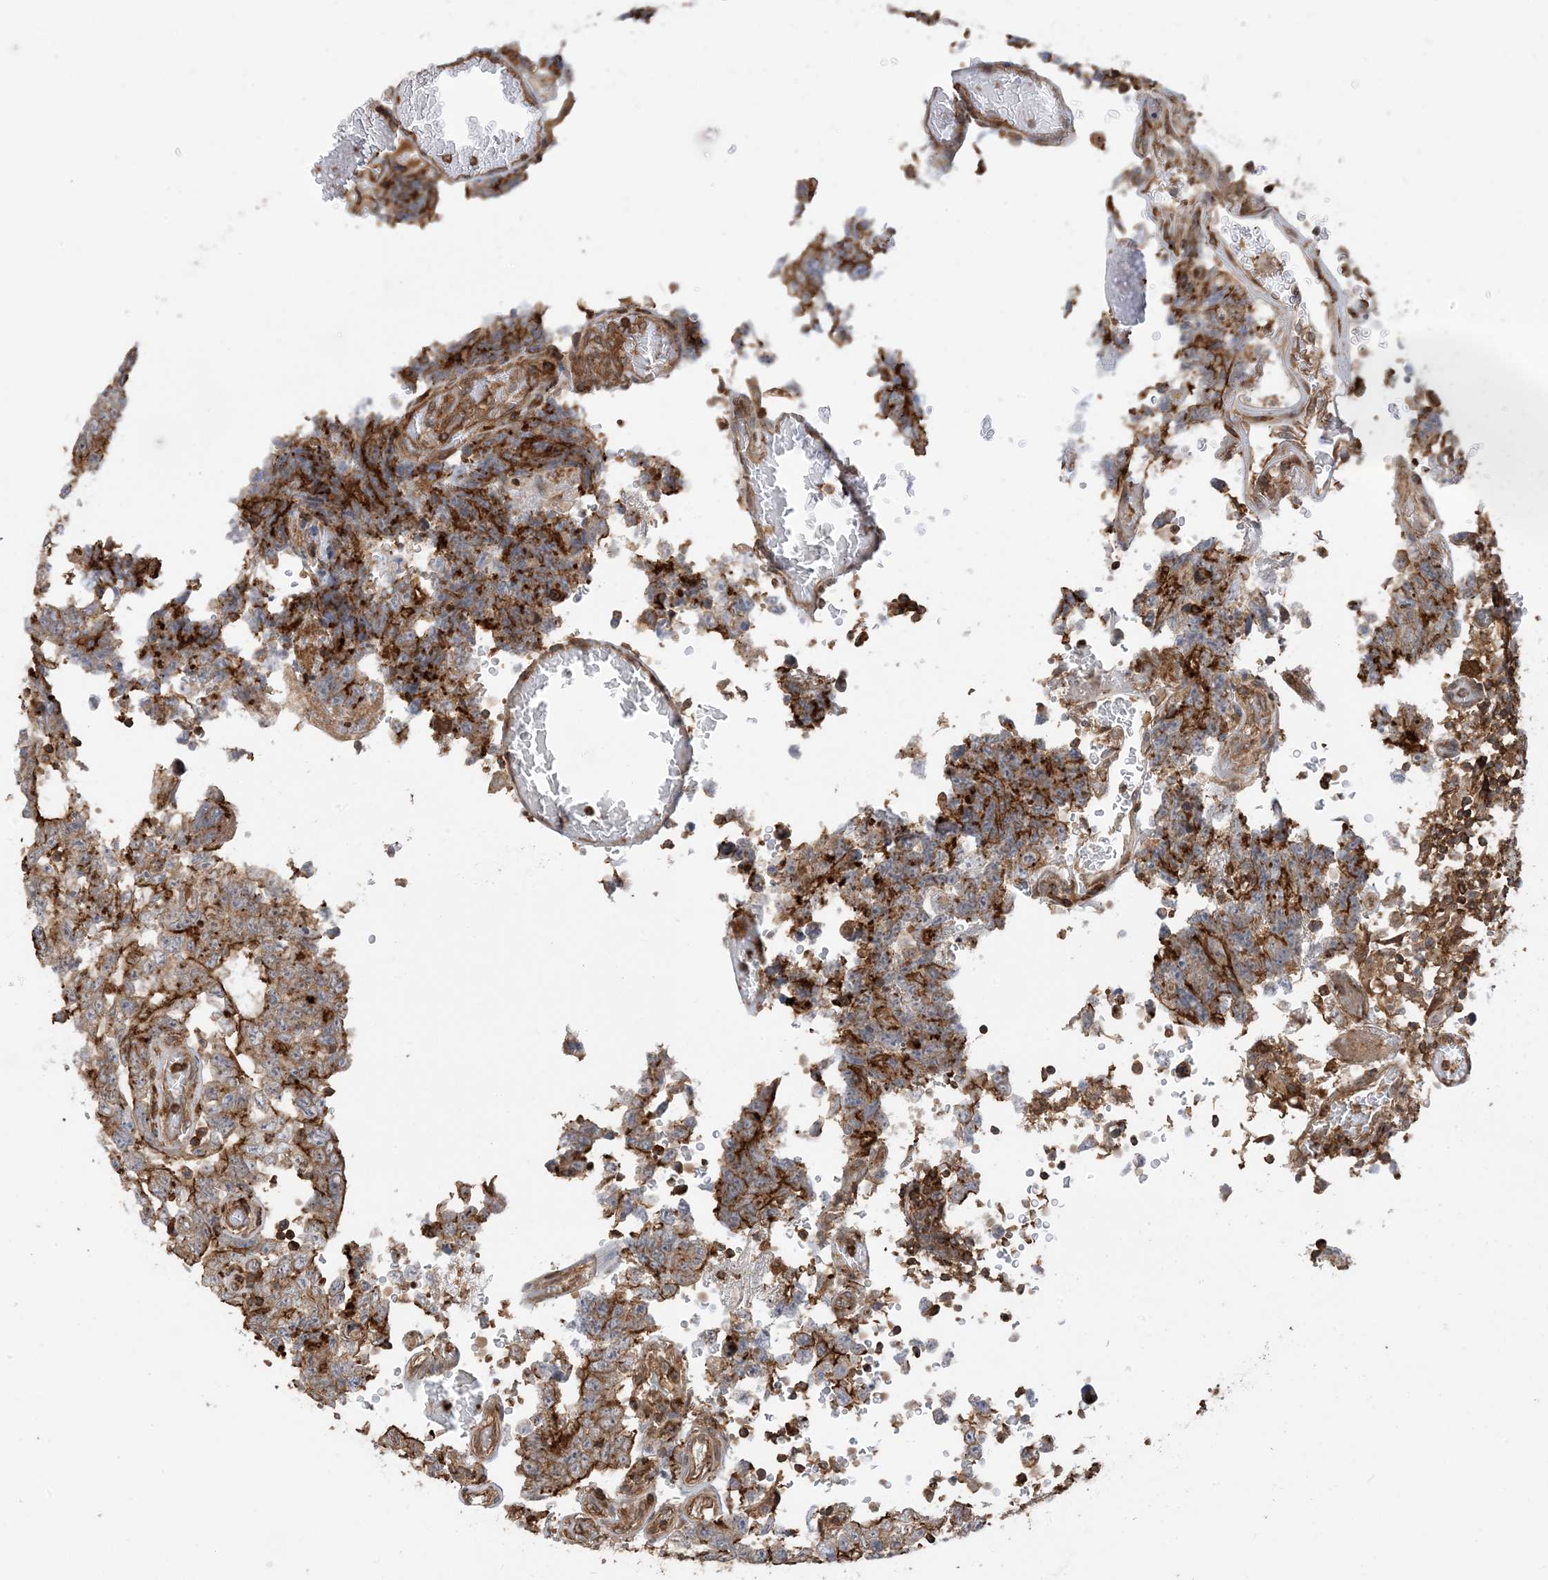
{"staining": {"intensity": "moderate", "quantity": ">75%", "location": "cytoplasmic/membranous"}, "tissue": "testis cancer", "cell_type": "Tumor cells", "image_type": "cancer", "snomed": [{"axis": "morphology", "description": "Carcinoma, Embryonal, NOS"}, {"axis": "topography", "description": "Testis"}], "caption": "DAB immunohistochemical staining of human testis embryonal carcinoma reveals moderate cytoplasmic/membranous protein positivity in approximately >75% of tumor cells.", "gene": "CAPZB", "patient": {"sex": "male", "age": 26}}